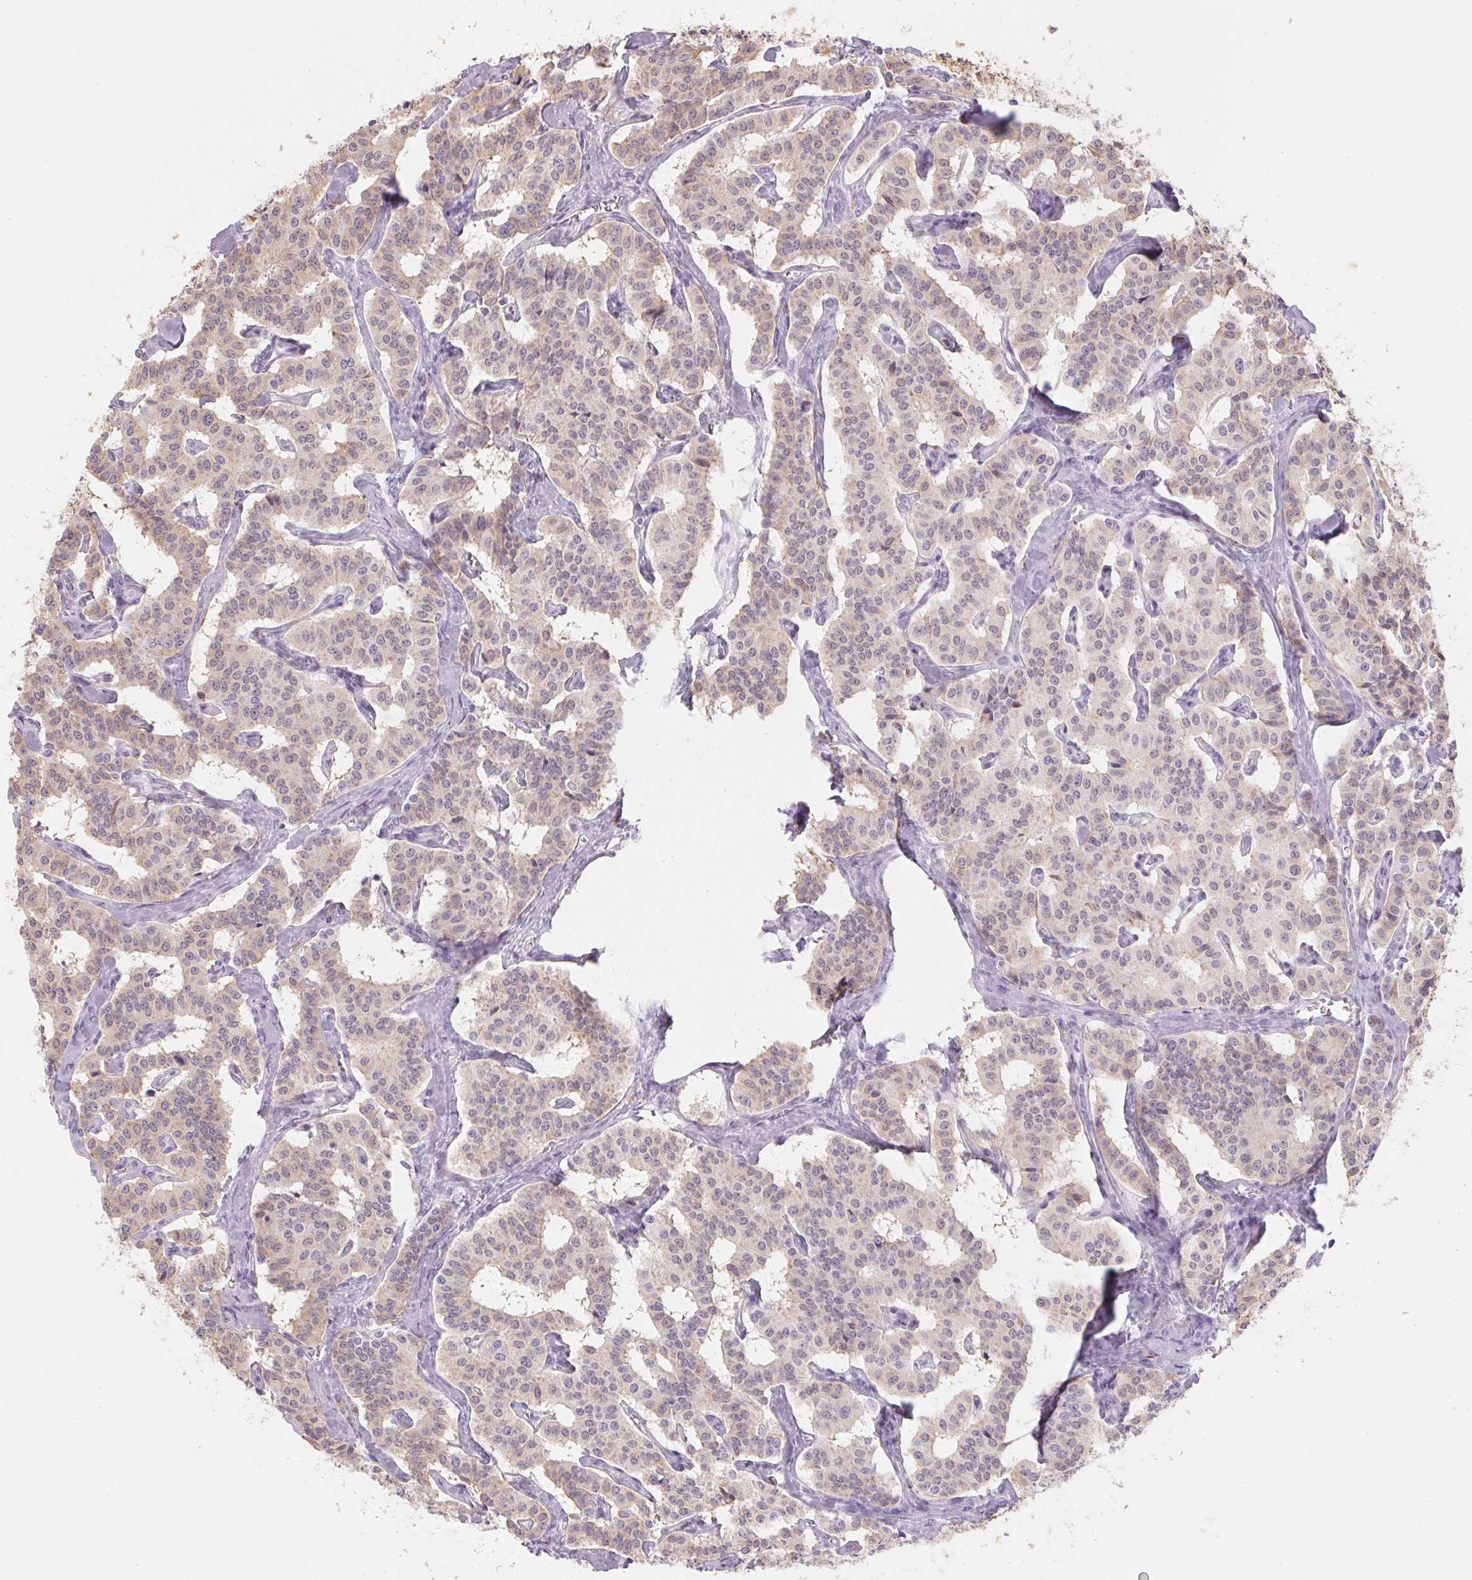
{"staining": {"intensity": "weak", "quantity": "25%-75%", "location": "cytoplasmic/membranous"}, "tissue": "carcinoid", "cell_type": "Tumor cells", "image_type": "cancer", "snomed": [{"axis": "morphology", "description": "Carcinoid, malignant, NOS"}, {"axis": "topography", "description": "Lung"}], "caption": "A low amount of weak cytoplasmic/membranous expression is appreciated in approximately 25%-75% of tumor cells in carcinoid (malignant) tissue.", "gene": "CADPS", "patient": {"sex": "female", "age": 46}}